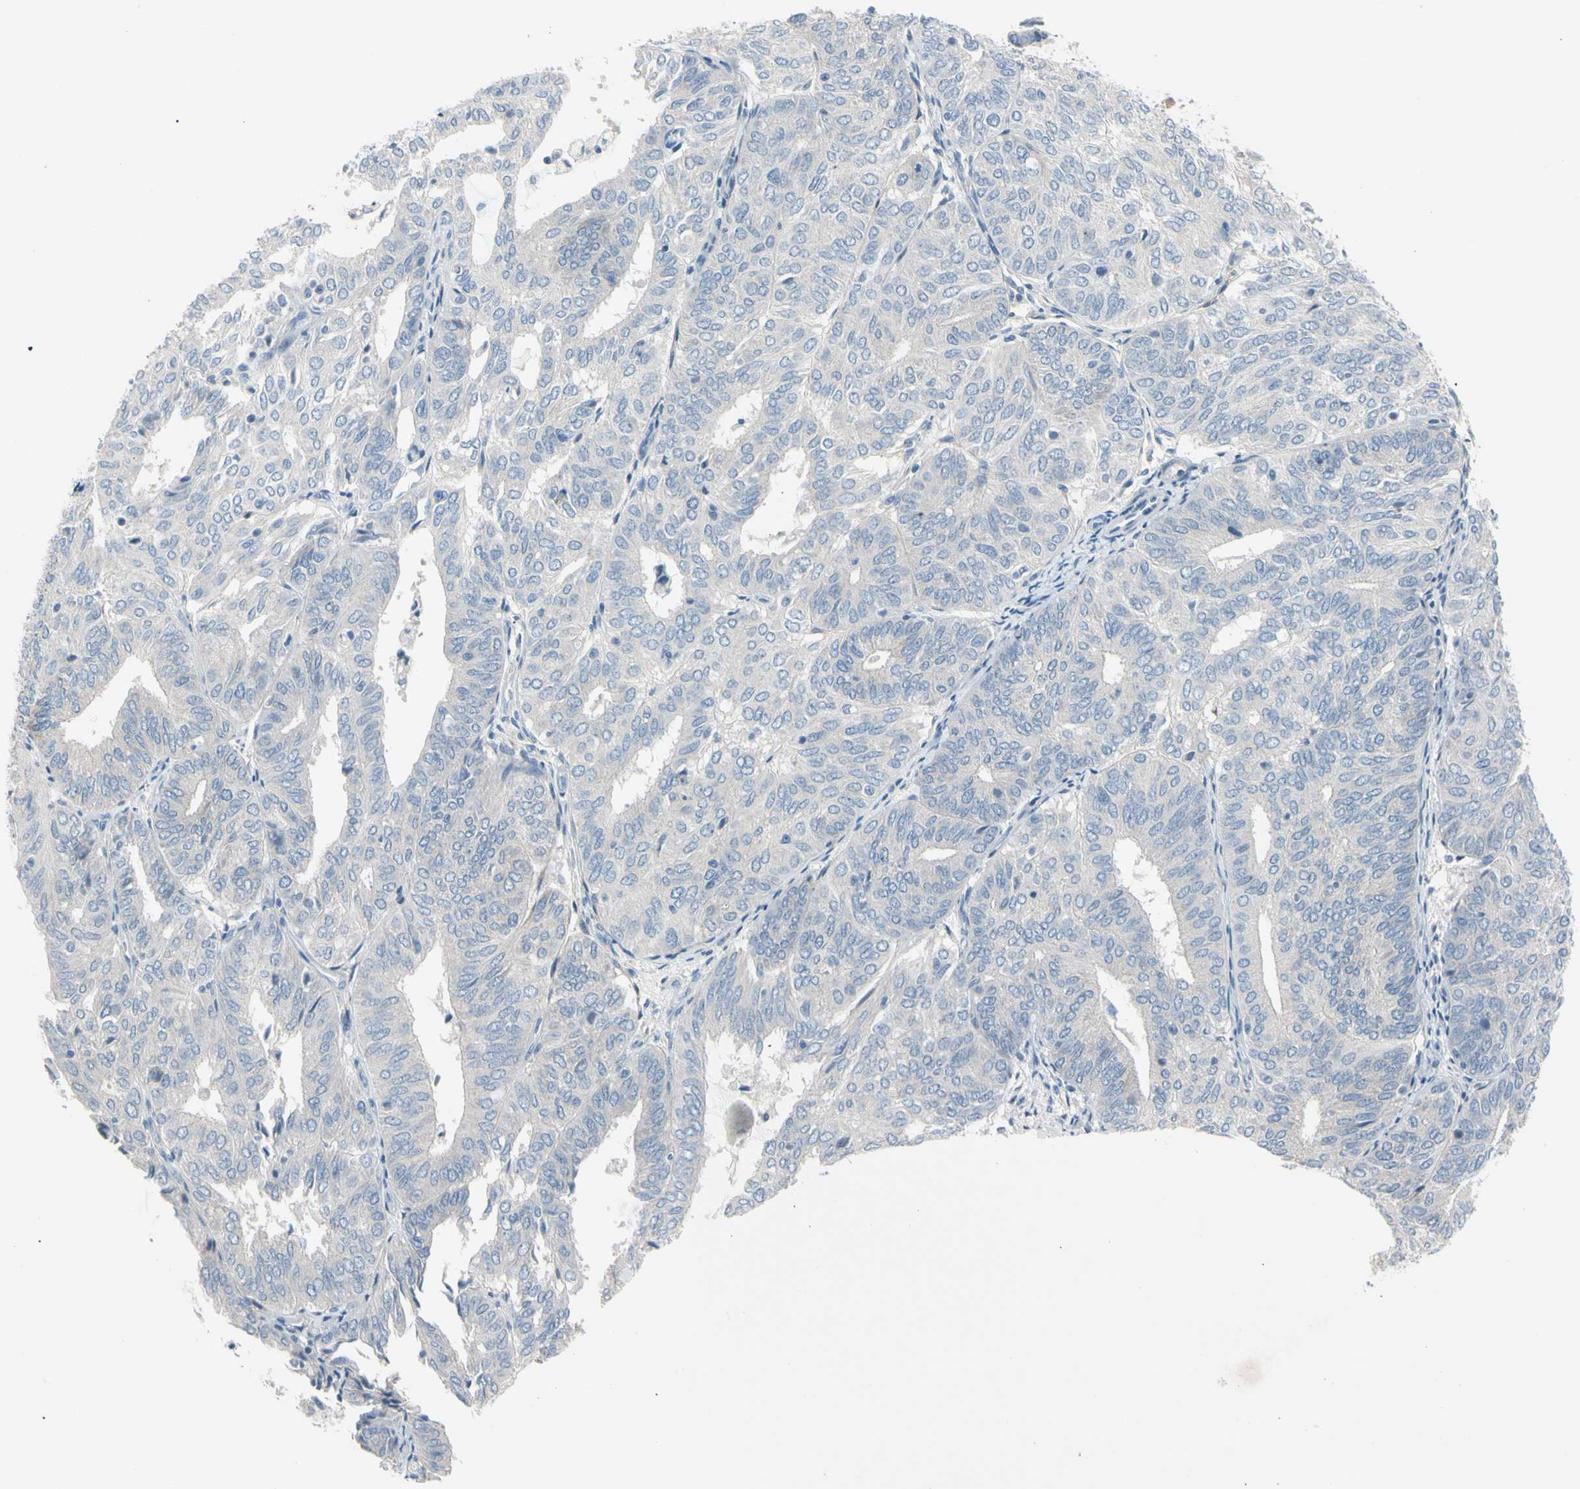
{"staining": {"intensity": "negative", "quantity": "none", "location": "none"}, "tissue": "endometrial cancer", "cell_type": "Tumor cells", "image_type": "cancer", "snomed": [{"axis": "morphology", "description": "Adenocarcinoma, NOS"}, {"axis": "topography", "description": "Uterus"}], "caption": "Adenocarcinoma (endometrial) stained for a protein using immunohistochemistry demonstrates no positivity tumor cells.", "gene": "MARK1", "patient": {"sex": "female", "age": 60}}